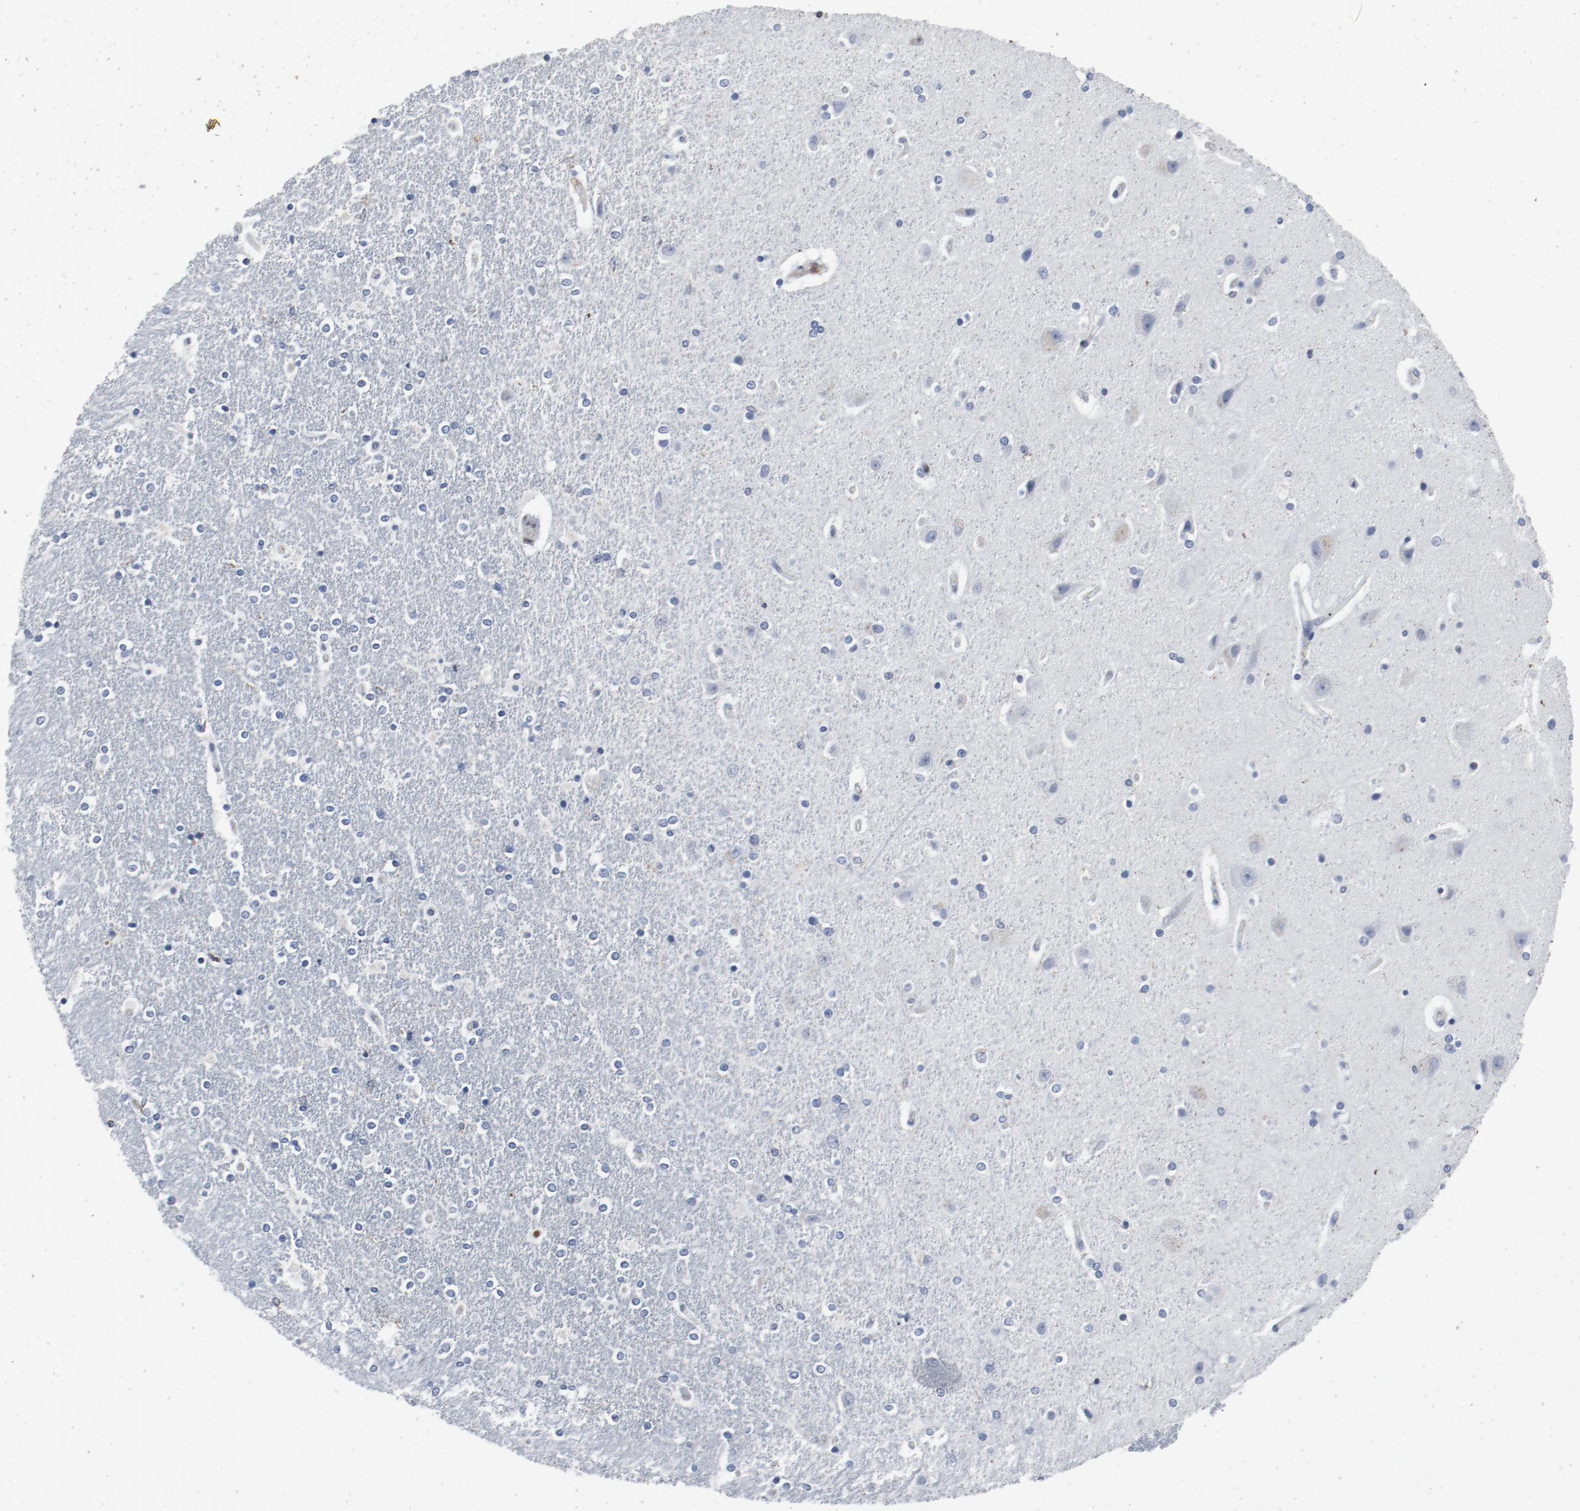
{"staining": {"intensity": "negative", "quantity": "none", "location": "none"}, "tissue": "caudate", "cell_type": "Glial cells", "image_type": "normal", "snomed": [{"axis": "morphology", "description": "Normal tissue, NOS"}, {"axis": "topography", "description": "Lateral ventricle wall"}], "caption": "Glial cells show no significant positivity in normal caudate.", "gene": "LCP2", "patient": {"sex": "female", "age": 54}}